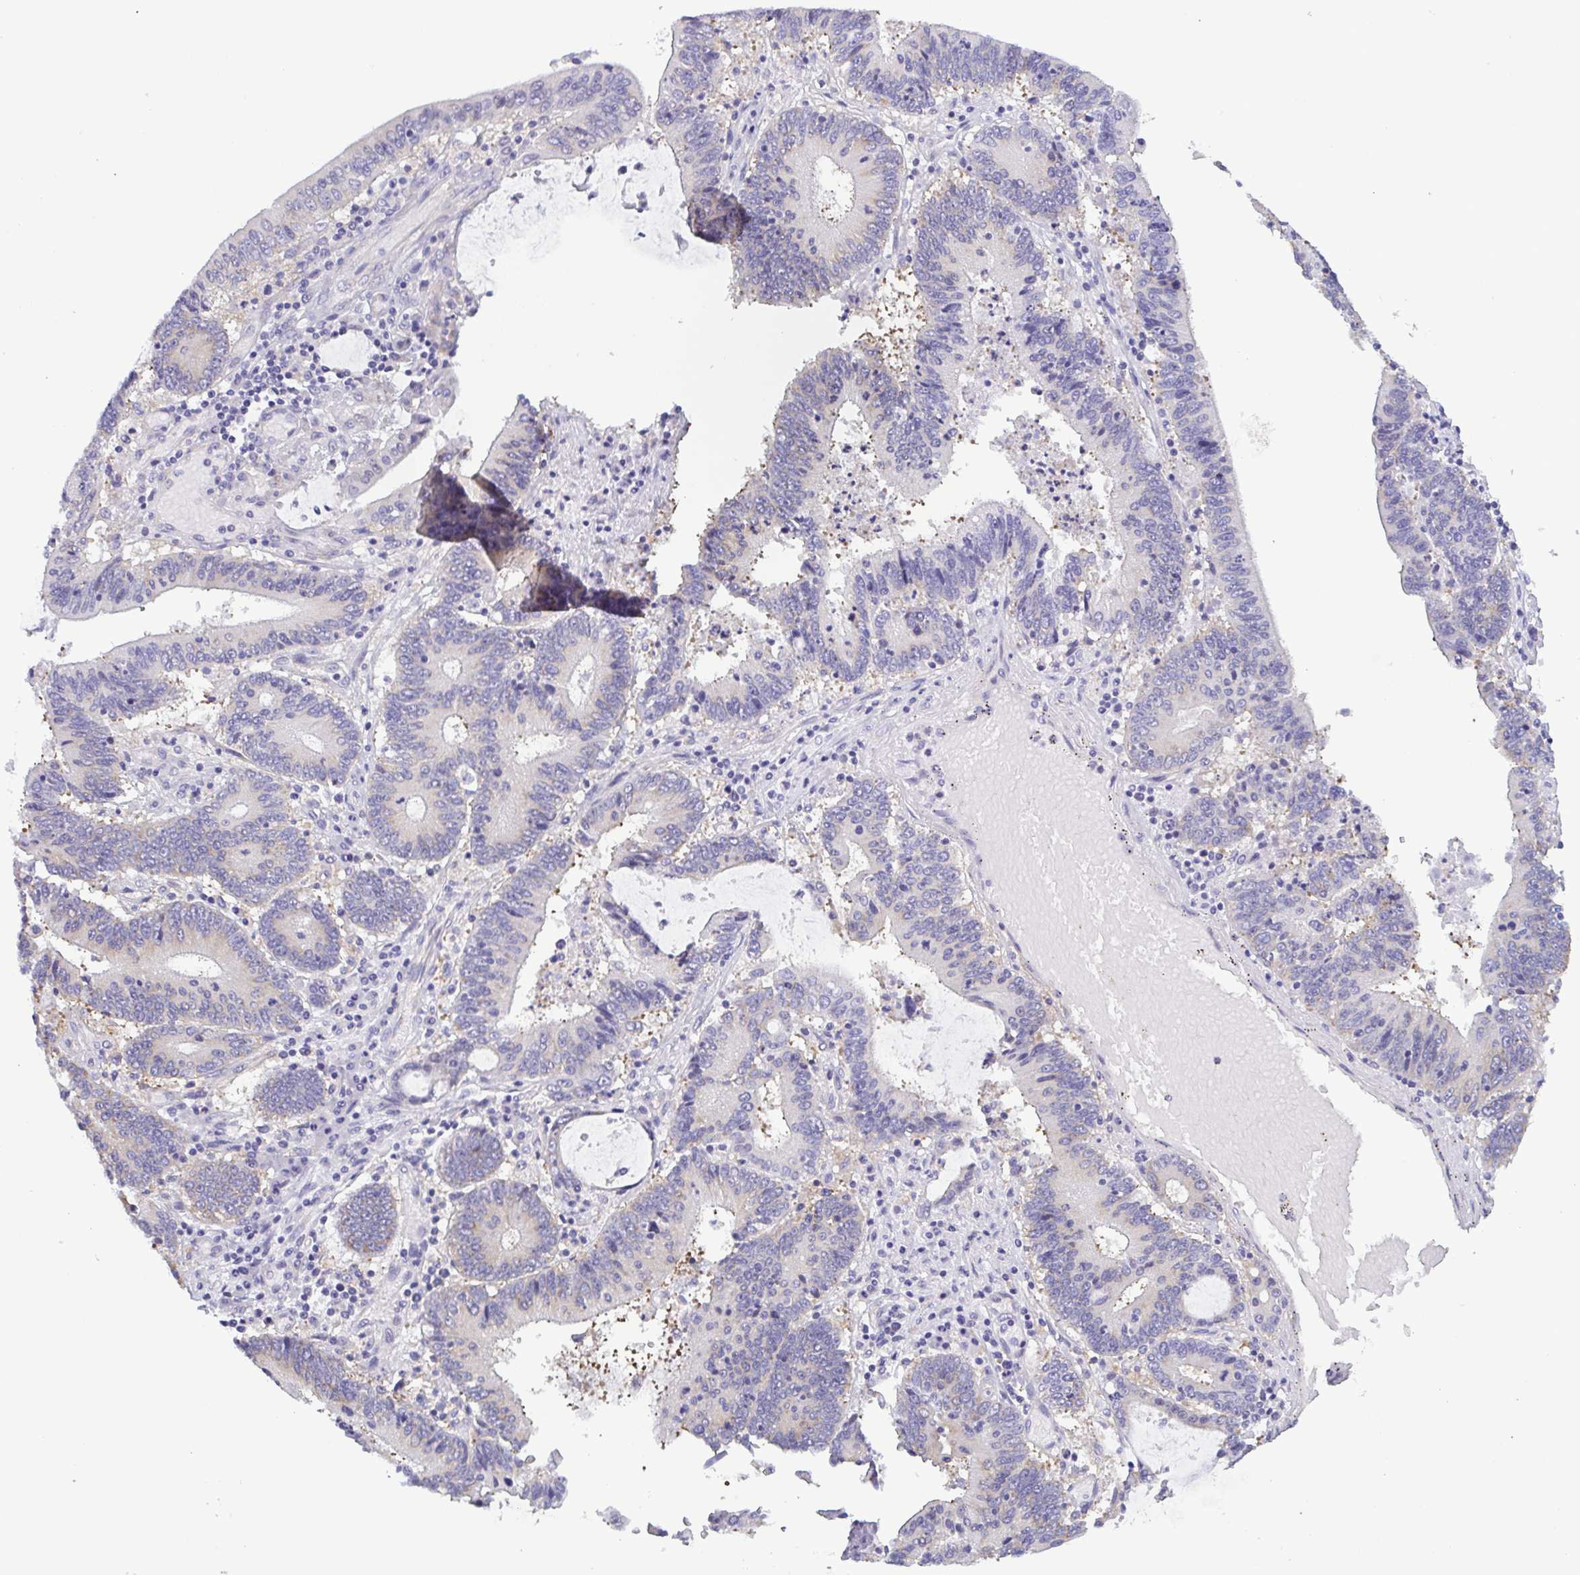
{"staining": {"intensity": "negative", "quantity": "none", "location": "none"}, "tissue": "stomach cancer", "cell_type": "Tumor cells", "image_type": "cancer", "snomed": [{"axis": "morphology", "description": "Adenocarcinoma, NOS"}, {"axis": "topography", "description": "Stomach, upper"}], "caption": "A high-resolution micrograph shows IHC staining of adenocarcinoma (stomach), which demonstrates no significant staining in tumor cells.", "gene": "TNNI3", "patient": {"sex": "male", "age": 68}}